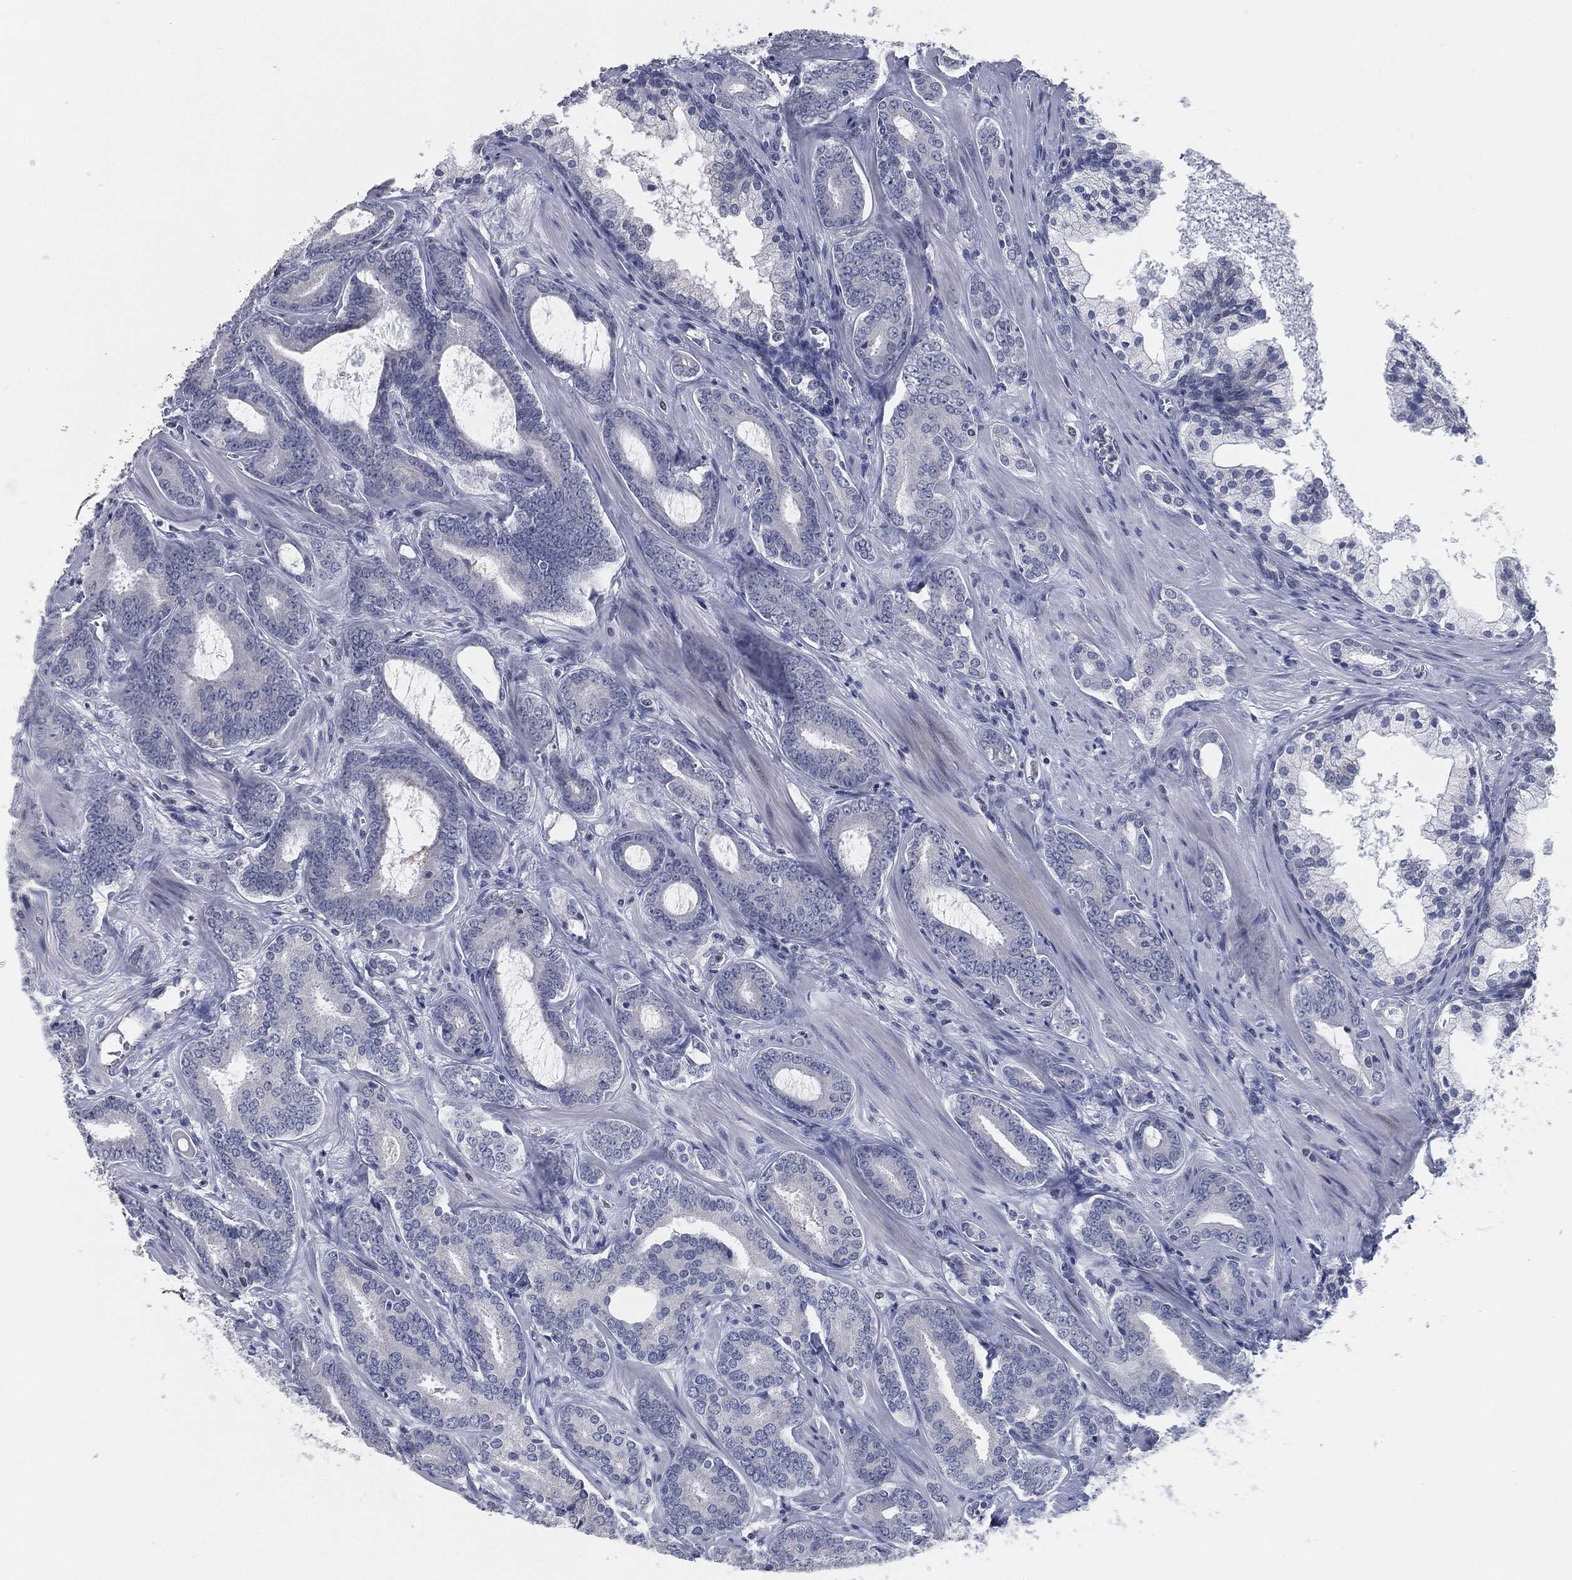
{"staining": {"intensity": "negative", "quantity": "none", "location": "none"}, "tissue": "prostate cancer", "cell_type": "Tumor cells", "image_type": "cancer", "snomed": [{"axis": "morphology", "description": "Adenocarcinoma, NOS"}, {"axis": "topography", "description": "Prostate"}], "caption": "Micrograph shows no protein positivity in tumor cells of prostate cancer (adenocarcinoma) tissue.", "gene": "PROM1", "patient": {"sex": "male", "age": 55}}